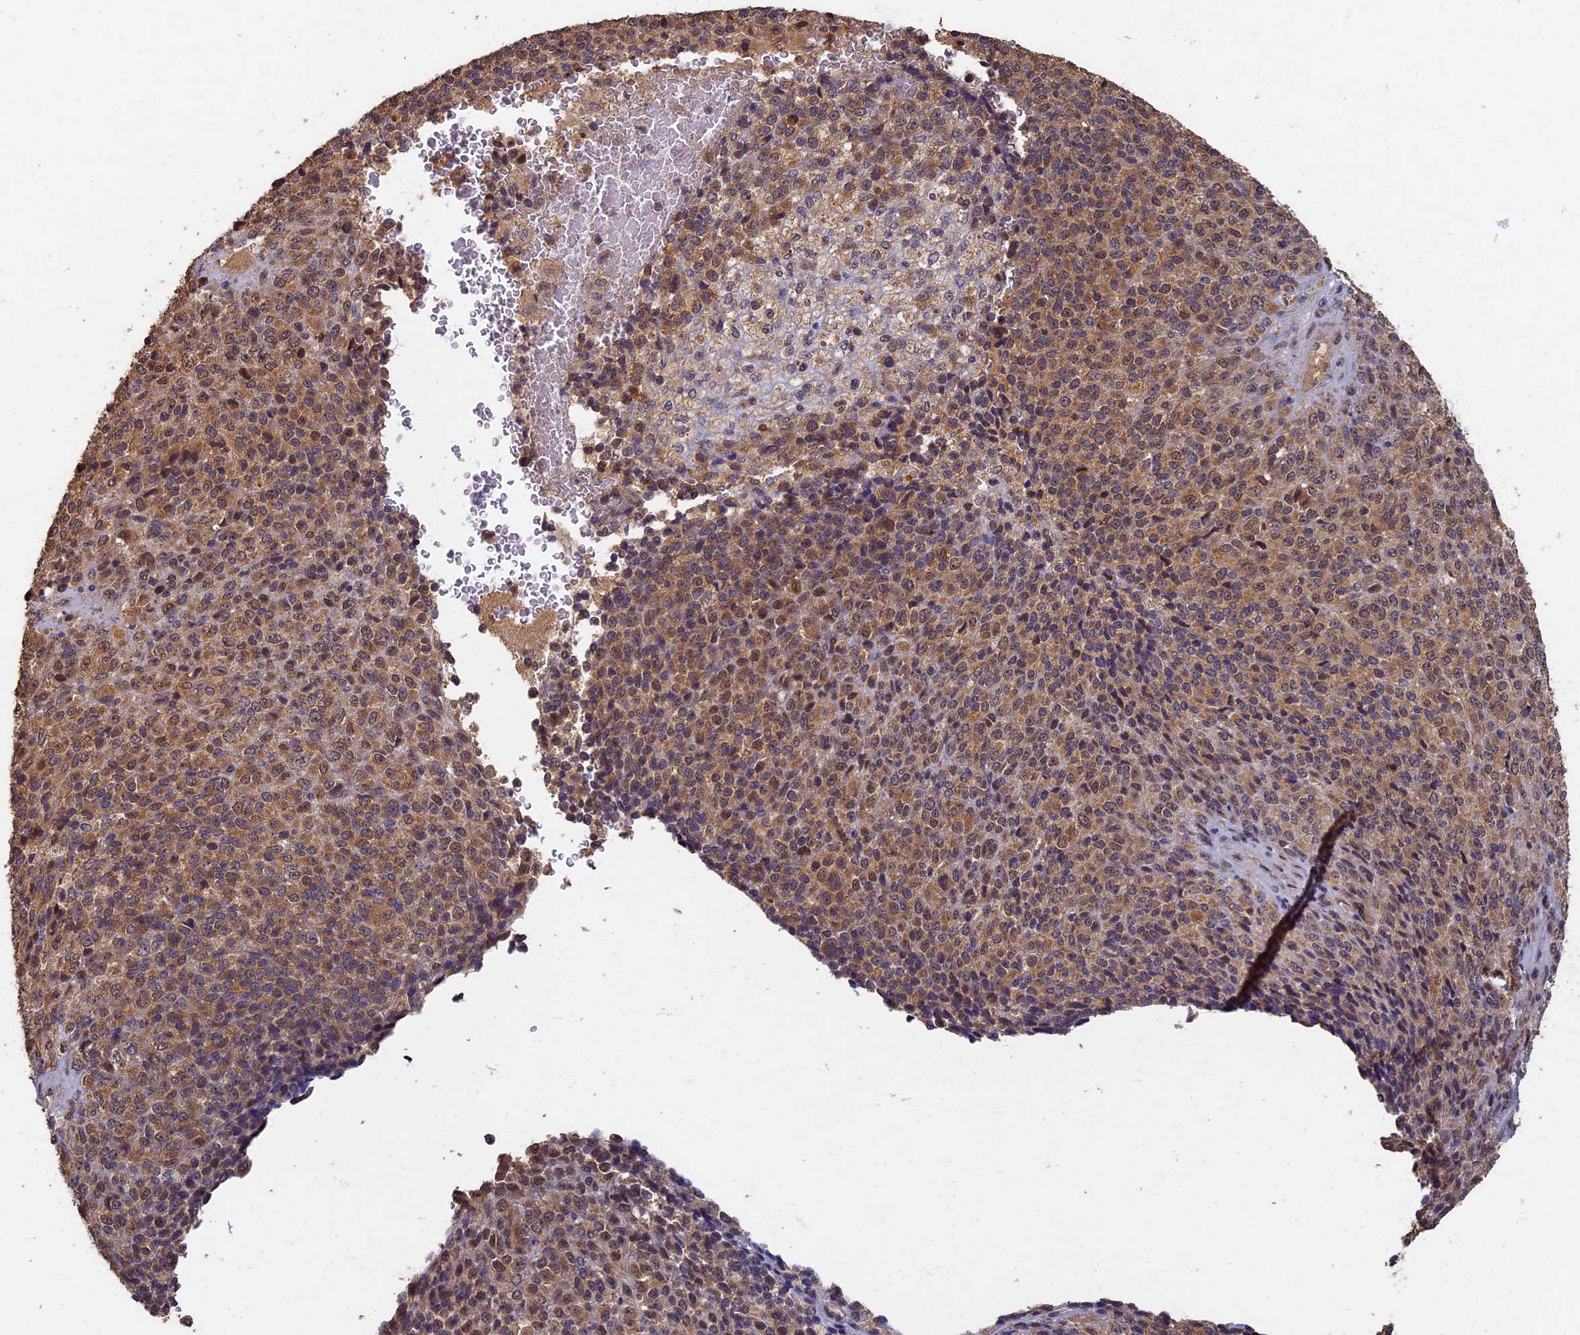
{"staining": {"intensity": "moderate", "quantity": ">75%", "location": "cytoplasmic/membranous"}, "tissue": "melanoma", "cell_type": "Tumor cells", "image_type": "cancer", "snomed": [{"axis": "morphology", "description": "Malignant melanoma, Metastatic site"}, {"axis": "topography", "description": "Brain"}], "caption": "Immunohistochemistry (IHC) (DAB (3,3'-diaminobenzidine)) staining of human malignant melanoma (metastatic site) demonstrates moderate cytoplasmic/membranous protein positivity in about >75% of tumor cells.", "gene": "RSPH3", "patient": {"sex": "female", "age": 56}}